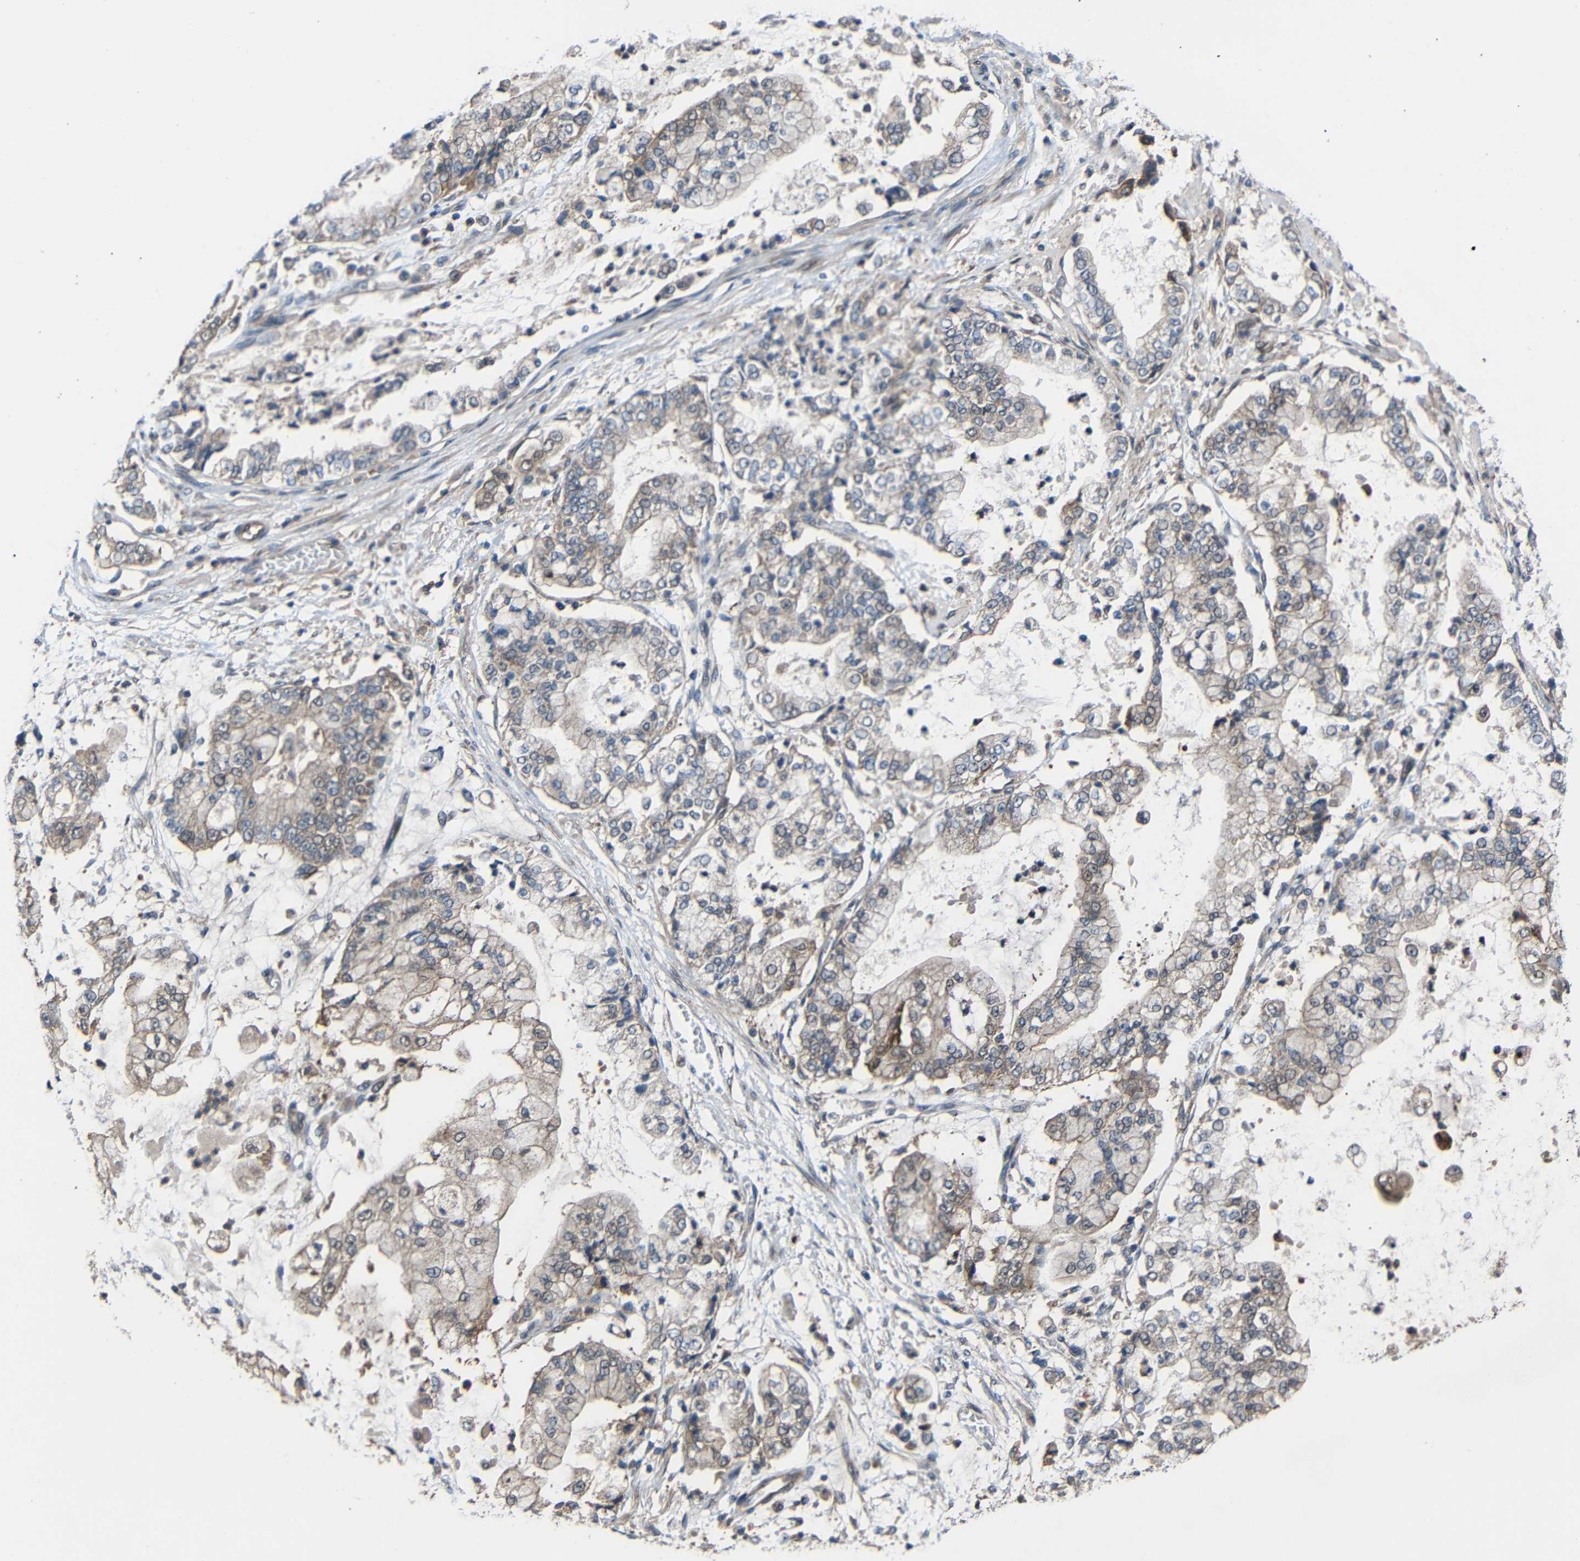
{"staining": {"intensity": "weak", "quantity": ">75%", "location": "cytoplasmic/membranous"}, "tissue": "stomach cancer", "cell_type": "Tumor cells", "image_type": "cancer", "snomed": [{"axis": "morphology", "description": "Adenocarcinoma, NOS"}, {"axis": "topography", "description": "Stomach"}], "caption": "DAB (3,3'-diaminobenzidine) immunohistochemical staining of human stomach cancer (adenocarcinoma) displays weak cytoplasmic/membranous protein staining in approximately >75% of tumor cells.", "gene": "CHST9", "patient": {"sex": "male", "age": 76}}